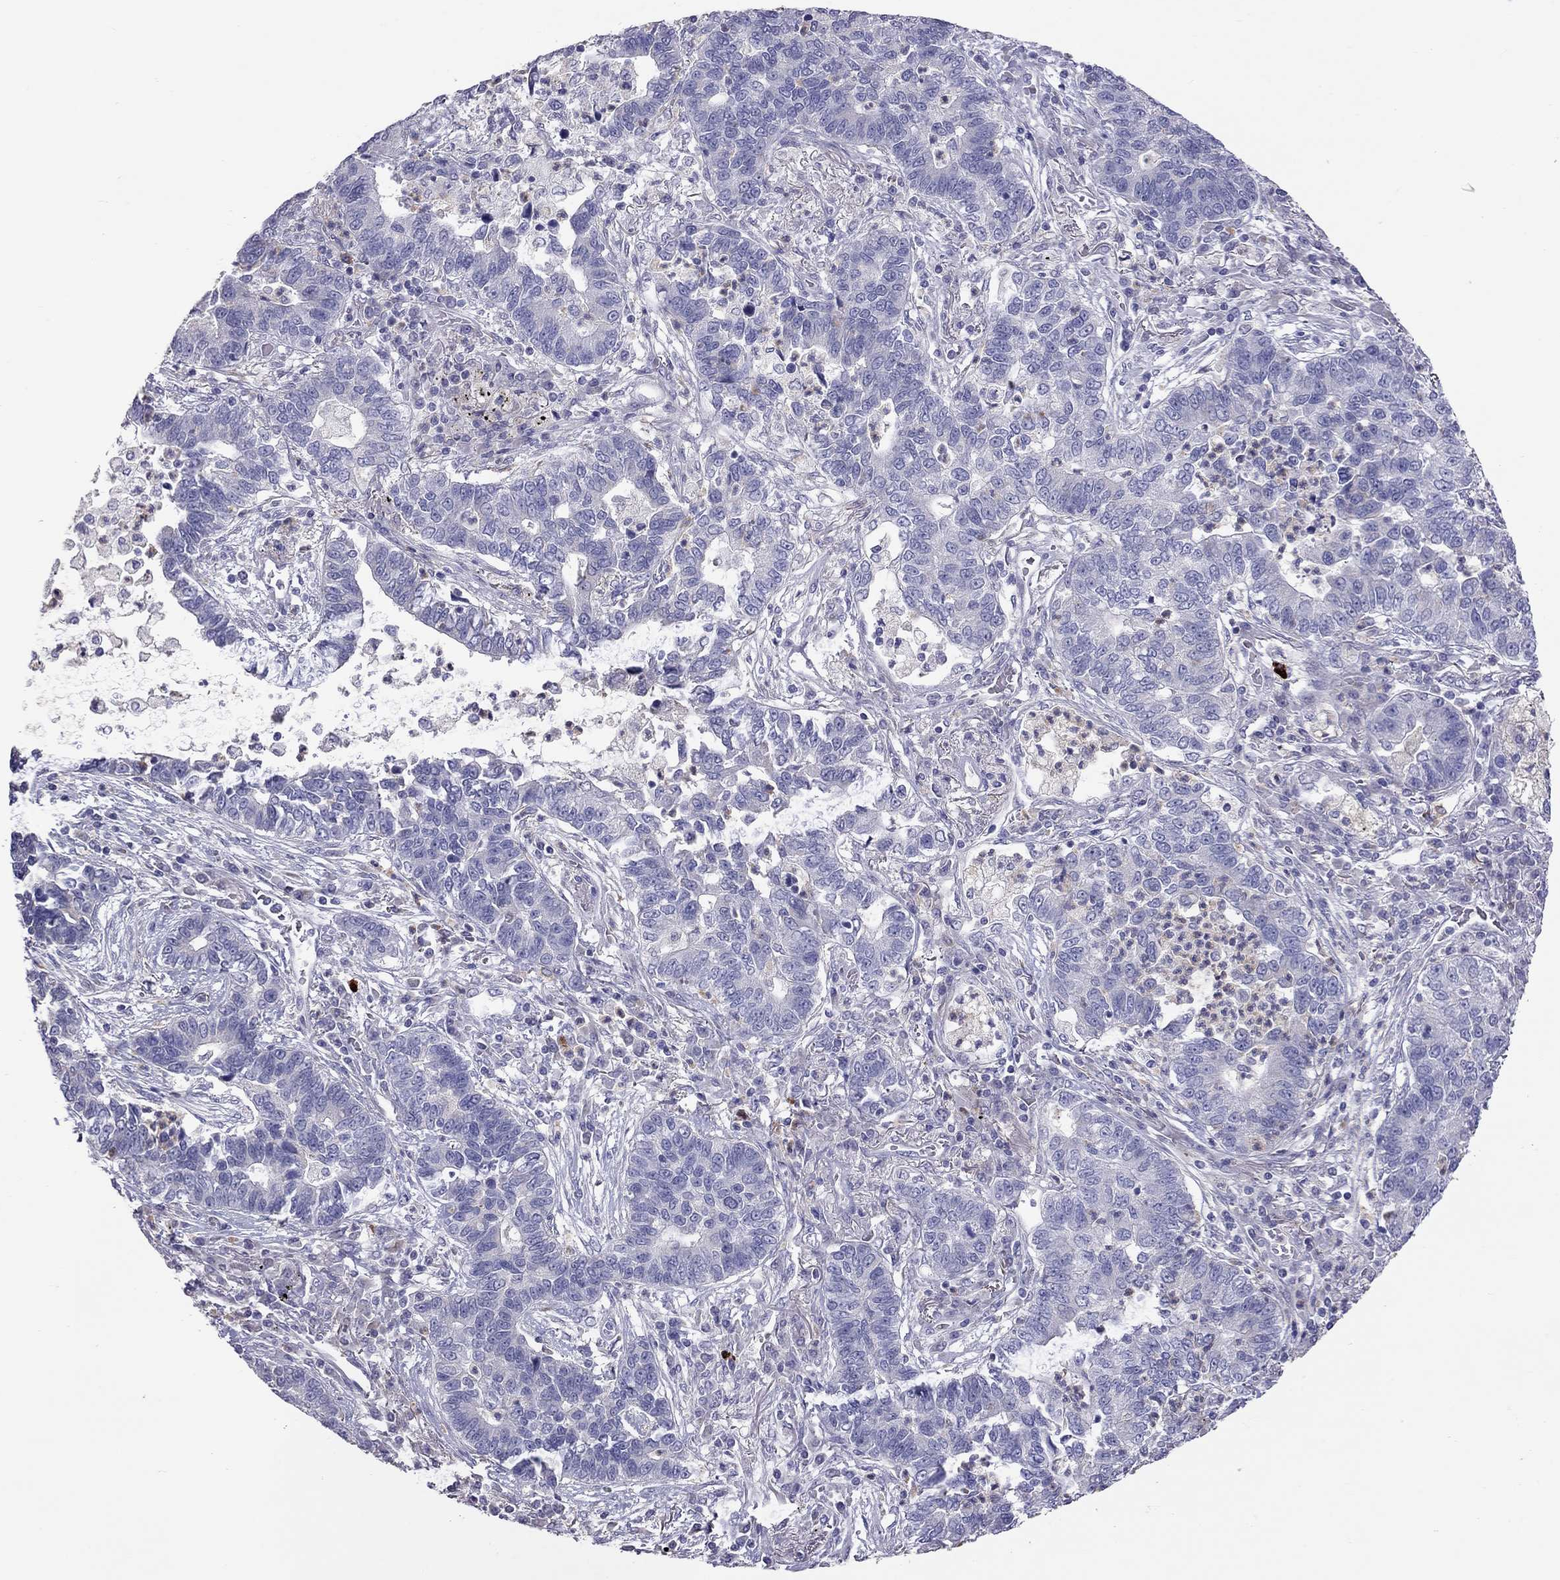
{"staining": {"intensity": "negative", "quantity": "none", "location": "none"}, "tissue": "lung cancer", "cell_type": "Tumor cells", "image_type": "cancer", "snomed": [{"axis": "morphology", "description": "Adenocarcinoma, NOS"}, {"axis": "topography", "description": "Lung"}], "caption": "Immunohistochemistry of human lung cancer (adenocarcinoma) reveals no expression in tumor cells.", "gene": "STAR", "patient": {"sex": "female", "age": 57}}